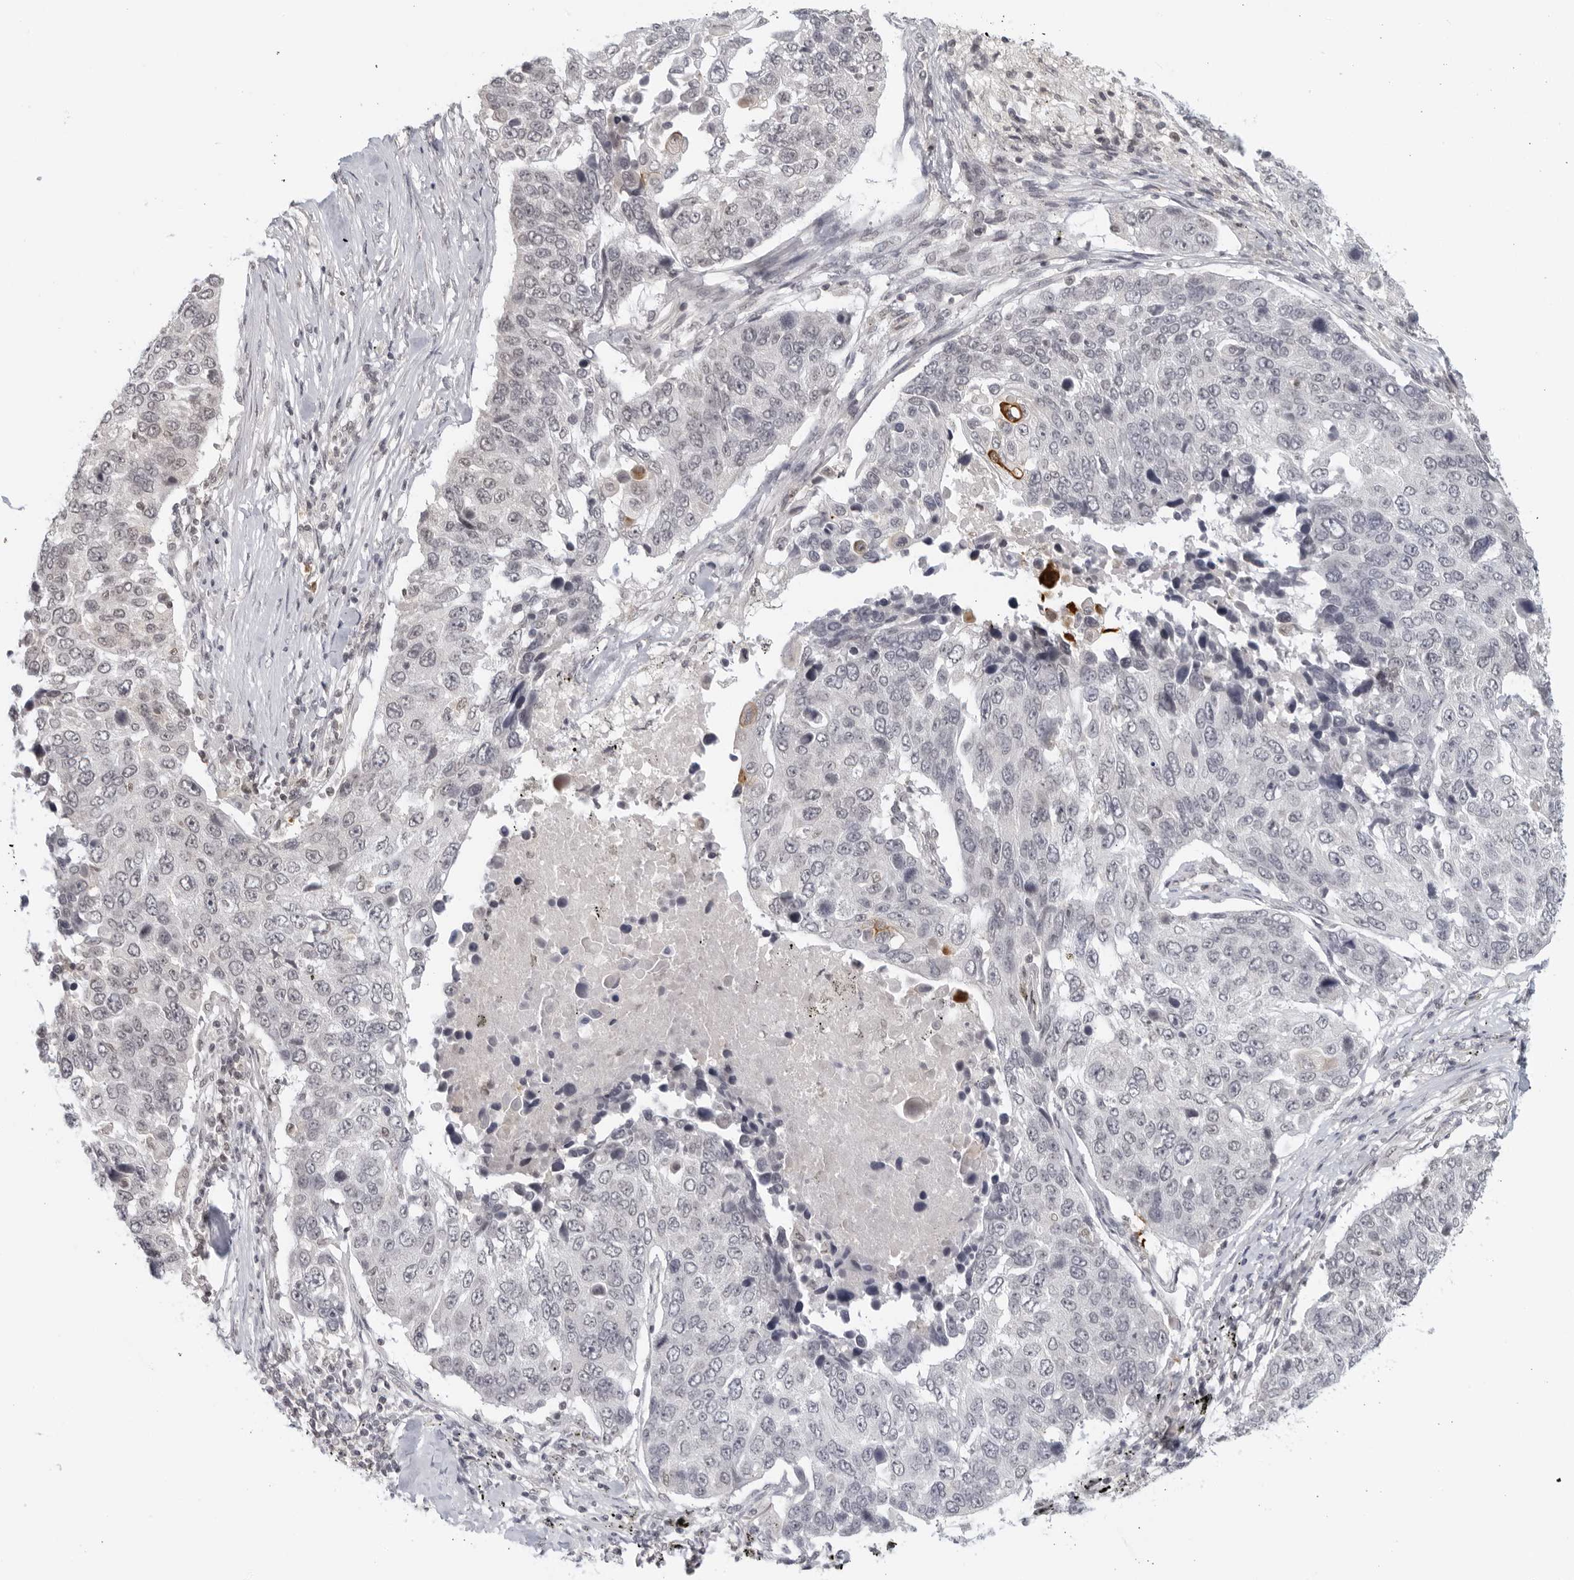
{"staining": {"intensity": "negative", "quantity": "none", "location": "none"}, "tissue": "lung cancer", "cell_type": "Tumor cells", "image_type": "cancer", "snomed": [{"axis": "morphology", "description": "Squamous cell carcinoma, NOS"}, {"axis": "topography", "description": "Lung"}], "caption": "Immunohistochemistry (IHC) of human squamous cell carcinoma (lung) exhibits no expression in tumor cells.", "gene": "RAB11FIP3", "patient": {"sex": "male", "age": 66}}